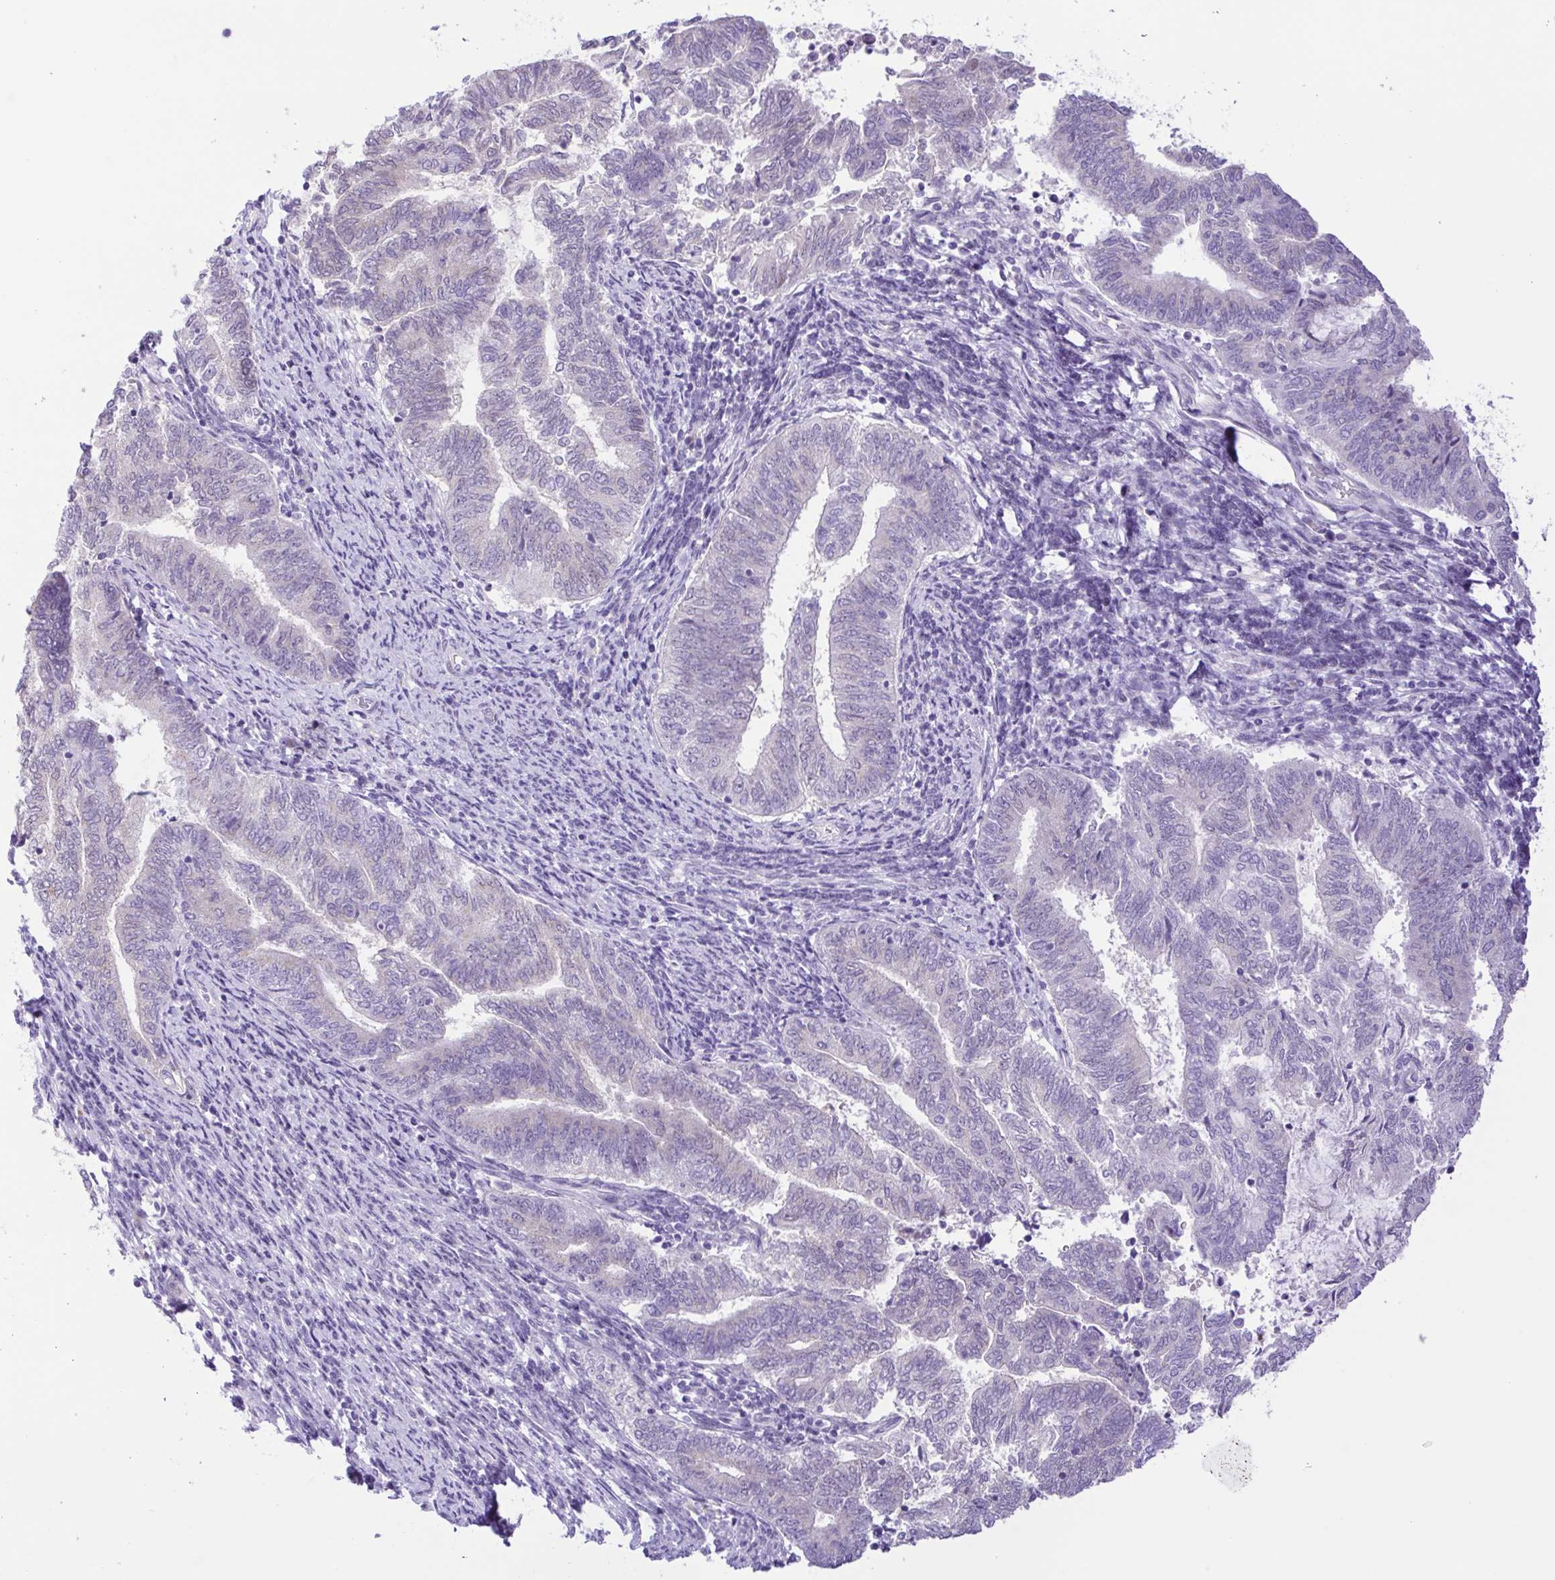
{"staining": {"intensity": "negative", "quantity": "none", "location": "none"}, "tissue": "endometrial cancer", "cell_type": "Tumor cells", "image_type": "cancer", "snomed": [{"axis": "morphology", "description": "Adenocarcinoma, NOS"}, {"axis": "topography", "description": "Endometrium"}], "caption": "Immunohistochemical staining of human endometrial cancer shows no significant staining in tumor cells.", "gene": "TGM3", "patient": {"sex": "female", "age": 65}}